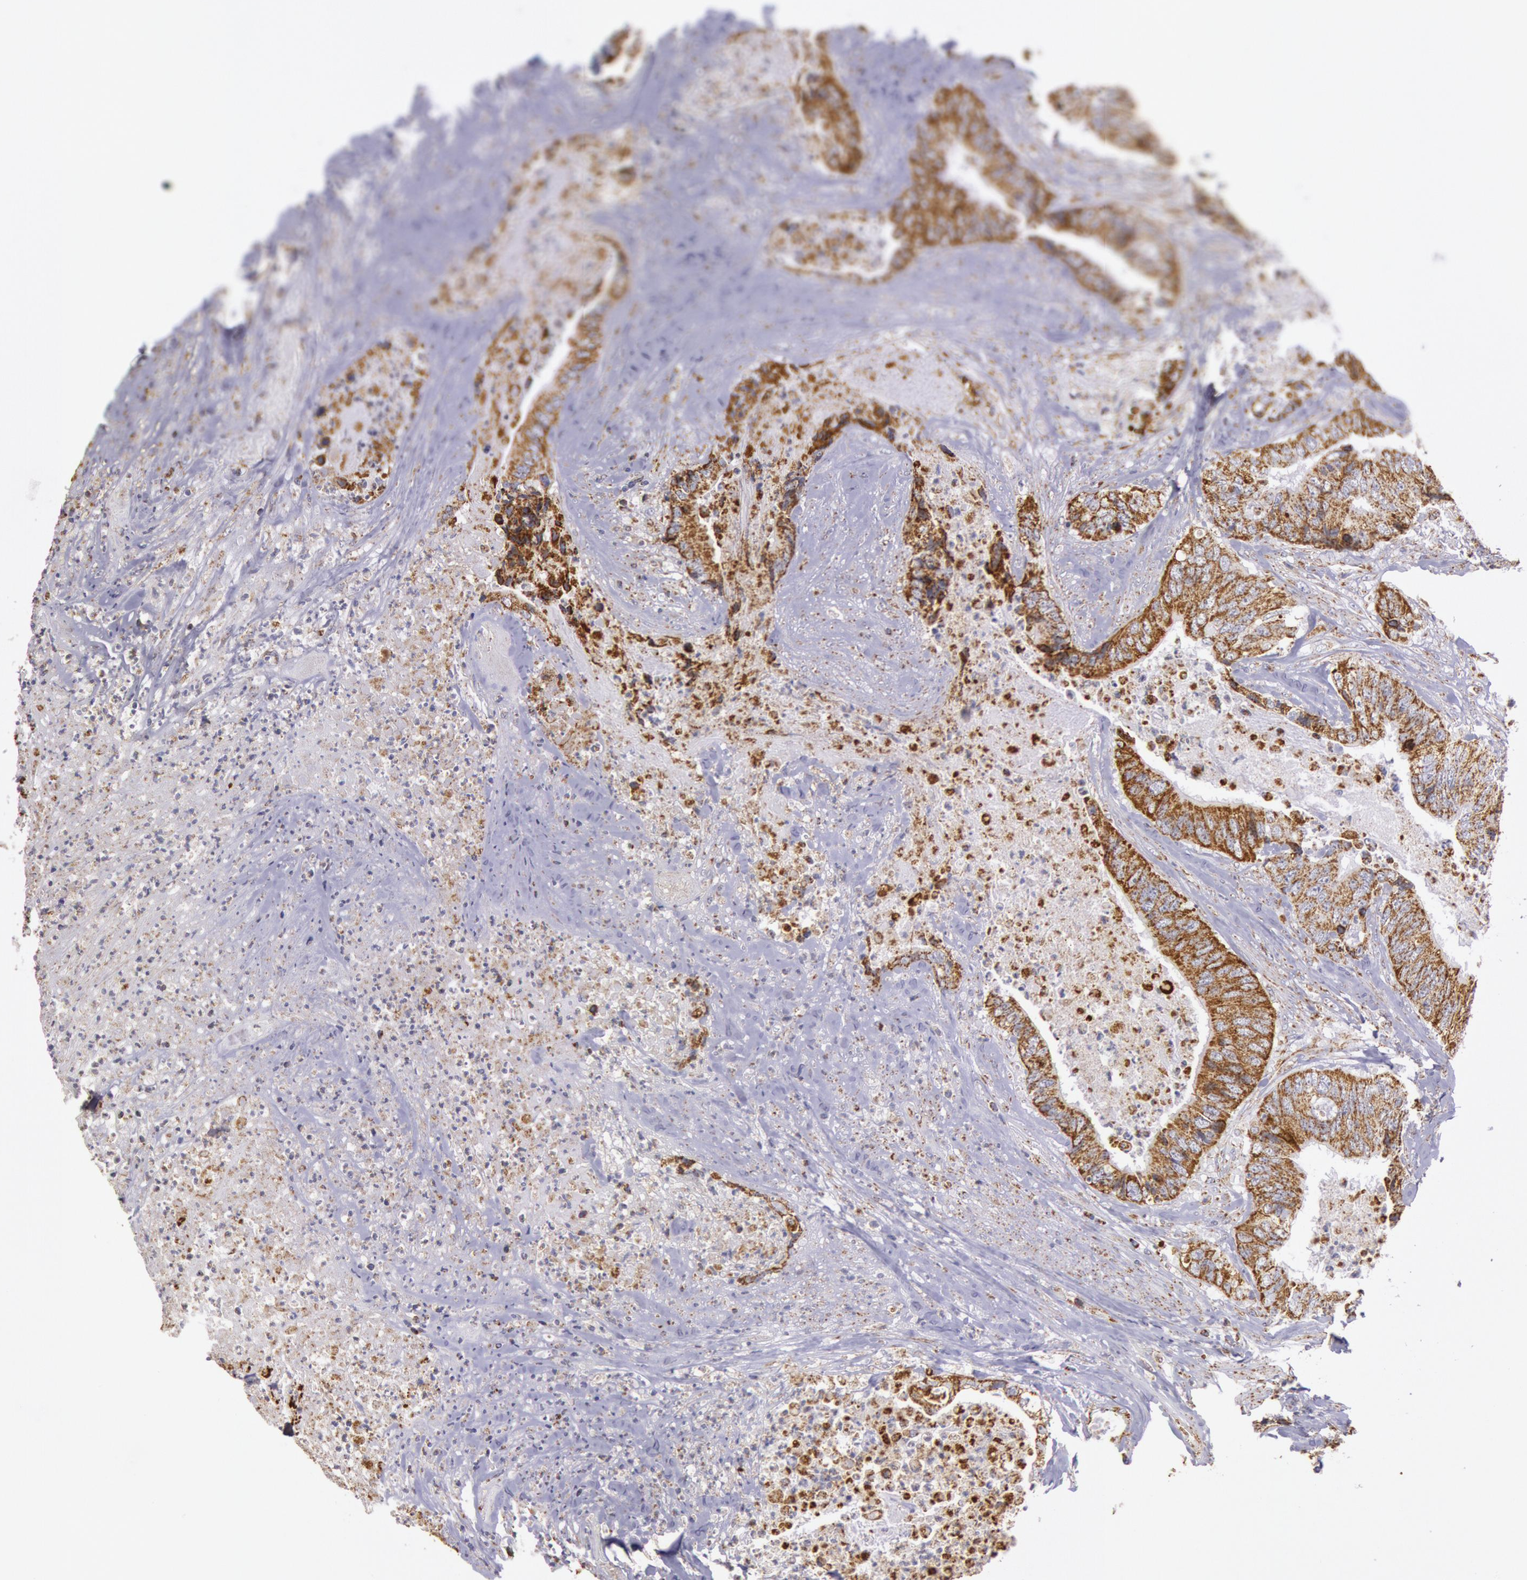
{"staining": {"intensity": "strong", "quantity": ">75%", "location": "cytoplasmic/membranous"}, "tissue": "colorectal cancer", "cell_type": "Tumor cells", "image_type": "cancer", "snomed": [{"axis": "morphology", "description": "Adenocarcinoma, NOS"}, {"axis": "topography", "description": "Rectum"}], "caption": "Colorectal cancer was stained to show a protein in brown. There is high levels of strong cytoplasmic/membranous positivity in approximately >75% of tumor cells.", "gene": "CYC1", "patient": {"sex": "female", "age": 65}}